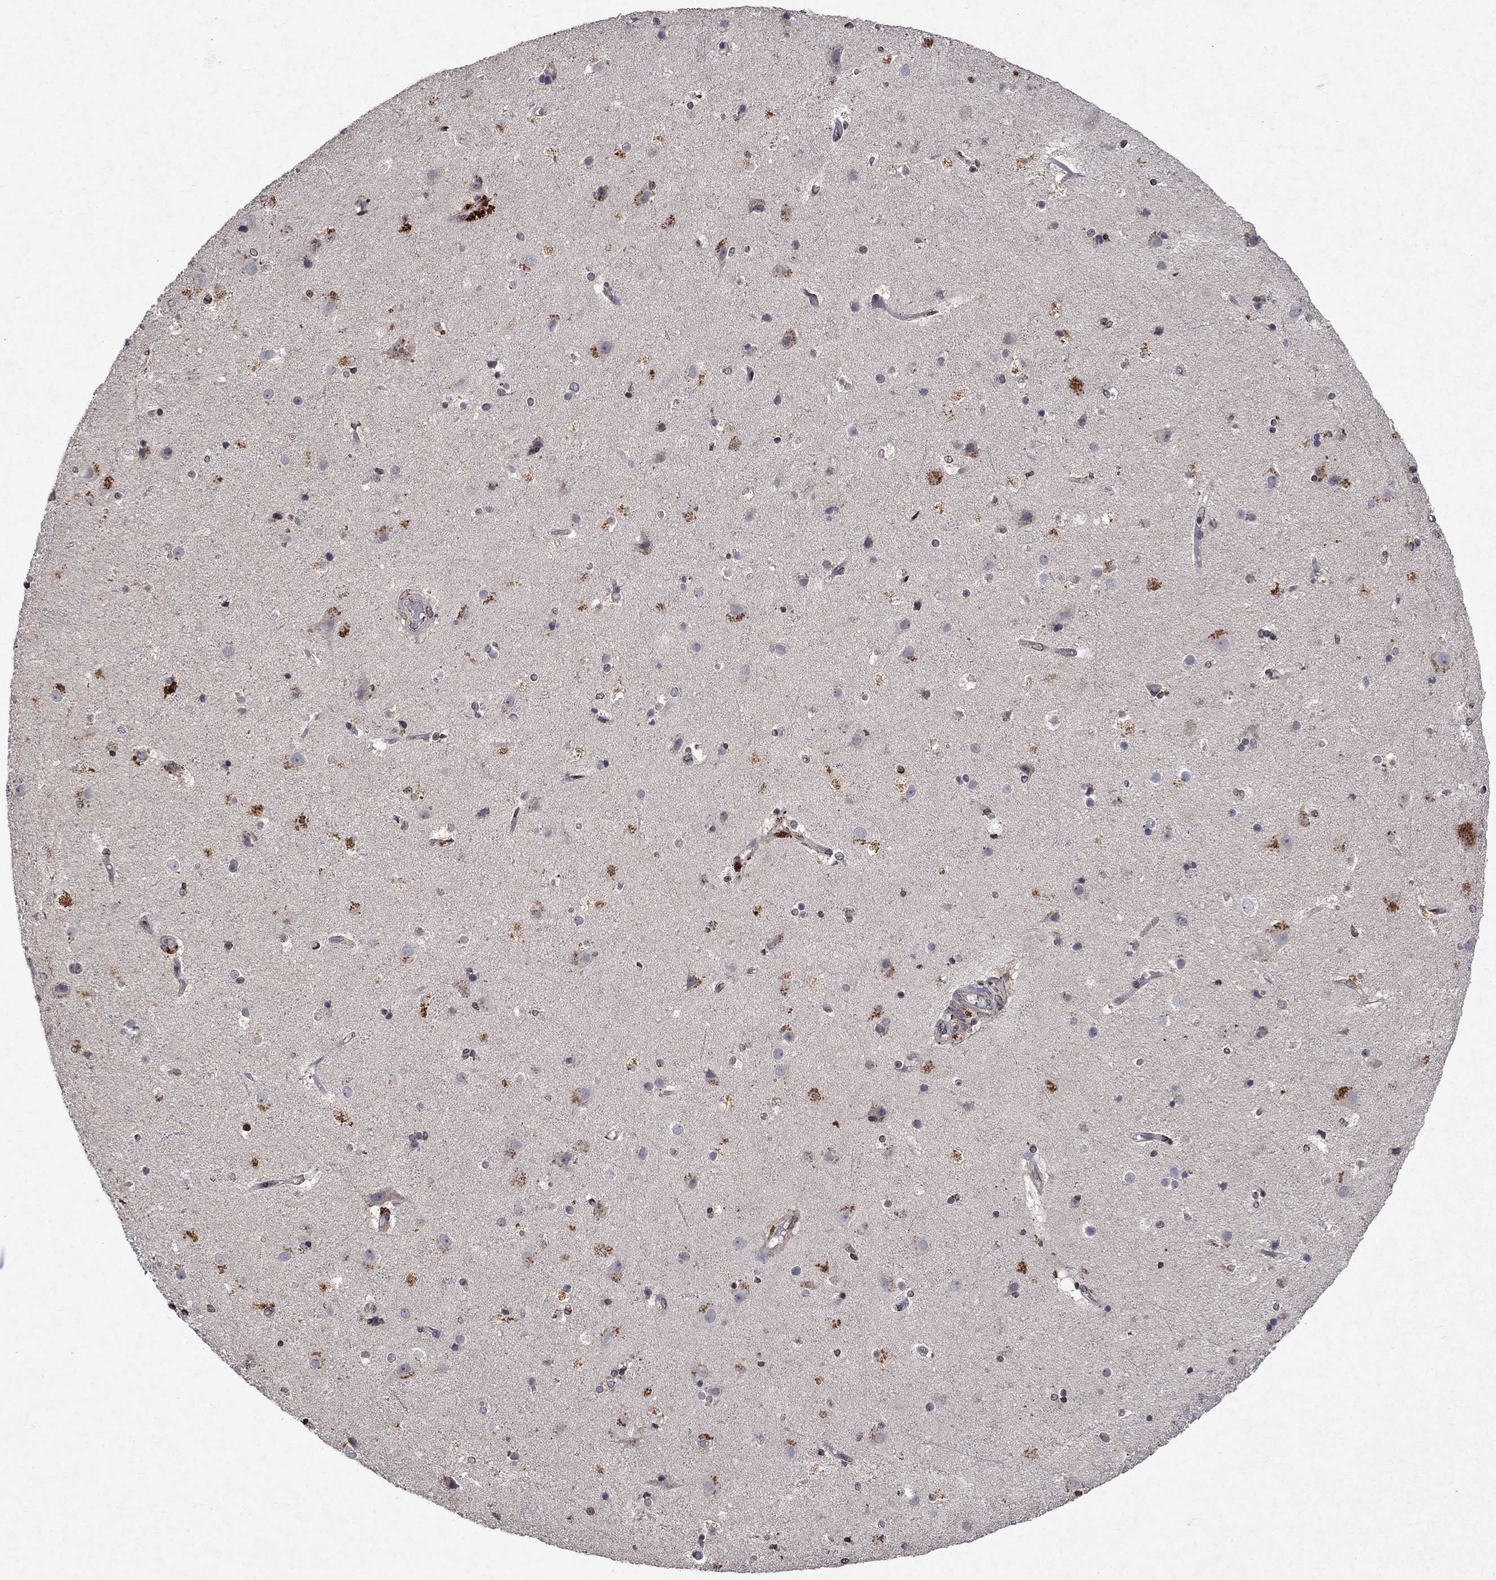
{"staining": {"intensity": "weak", "quantity": "25%-75%", "location": "cytoplasmic/membranous"}, "tissue": "cerebral cortex", "cell_type": "Endothelial cells", "image_type": "normal", "snomed": [{"axis": "morphology", "description": "Normal tissue, NOS"}, {"axis": "topography", "description": "Cerebral cortex"}], "caption": "High-magnification brightfield microscopy of benign cerebral cortex stained with DAB (3,3'-diaminobenzidine) (brown) and counterstained with hematoxylin (blue). endothelial cells exhibit weak cytoplasmic/membranous expression is identified in about25%-75% of cells. (IHC, brightfield microscopy, high magnification).", "gene": "TTC38", "patient": {"sex": "female", "age": 52}}